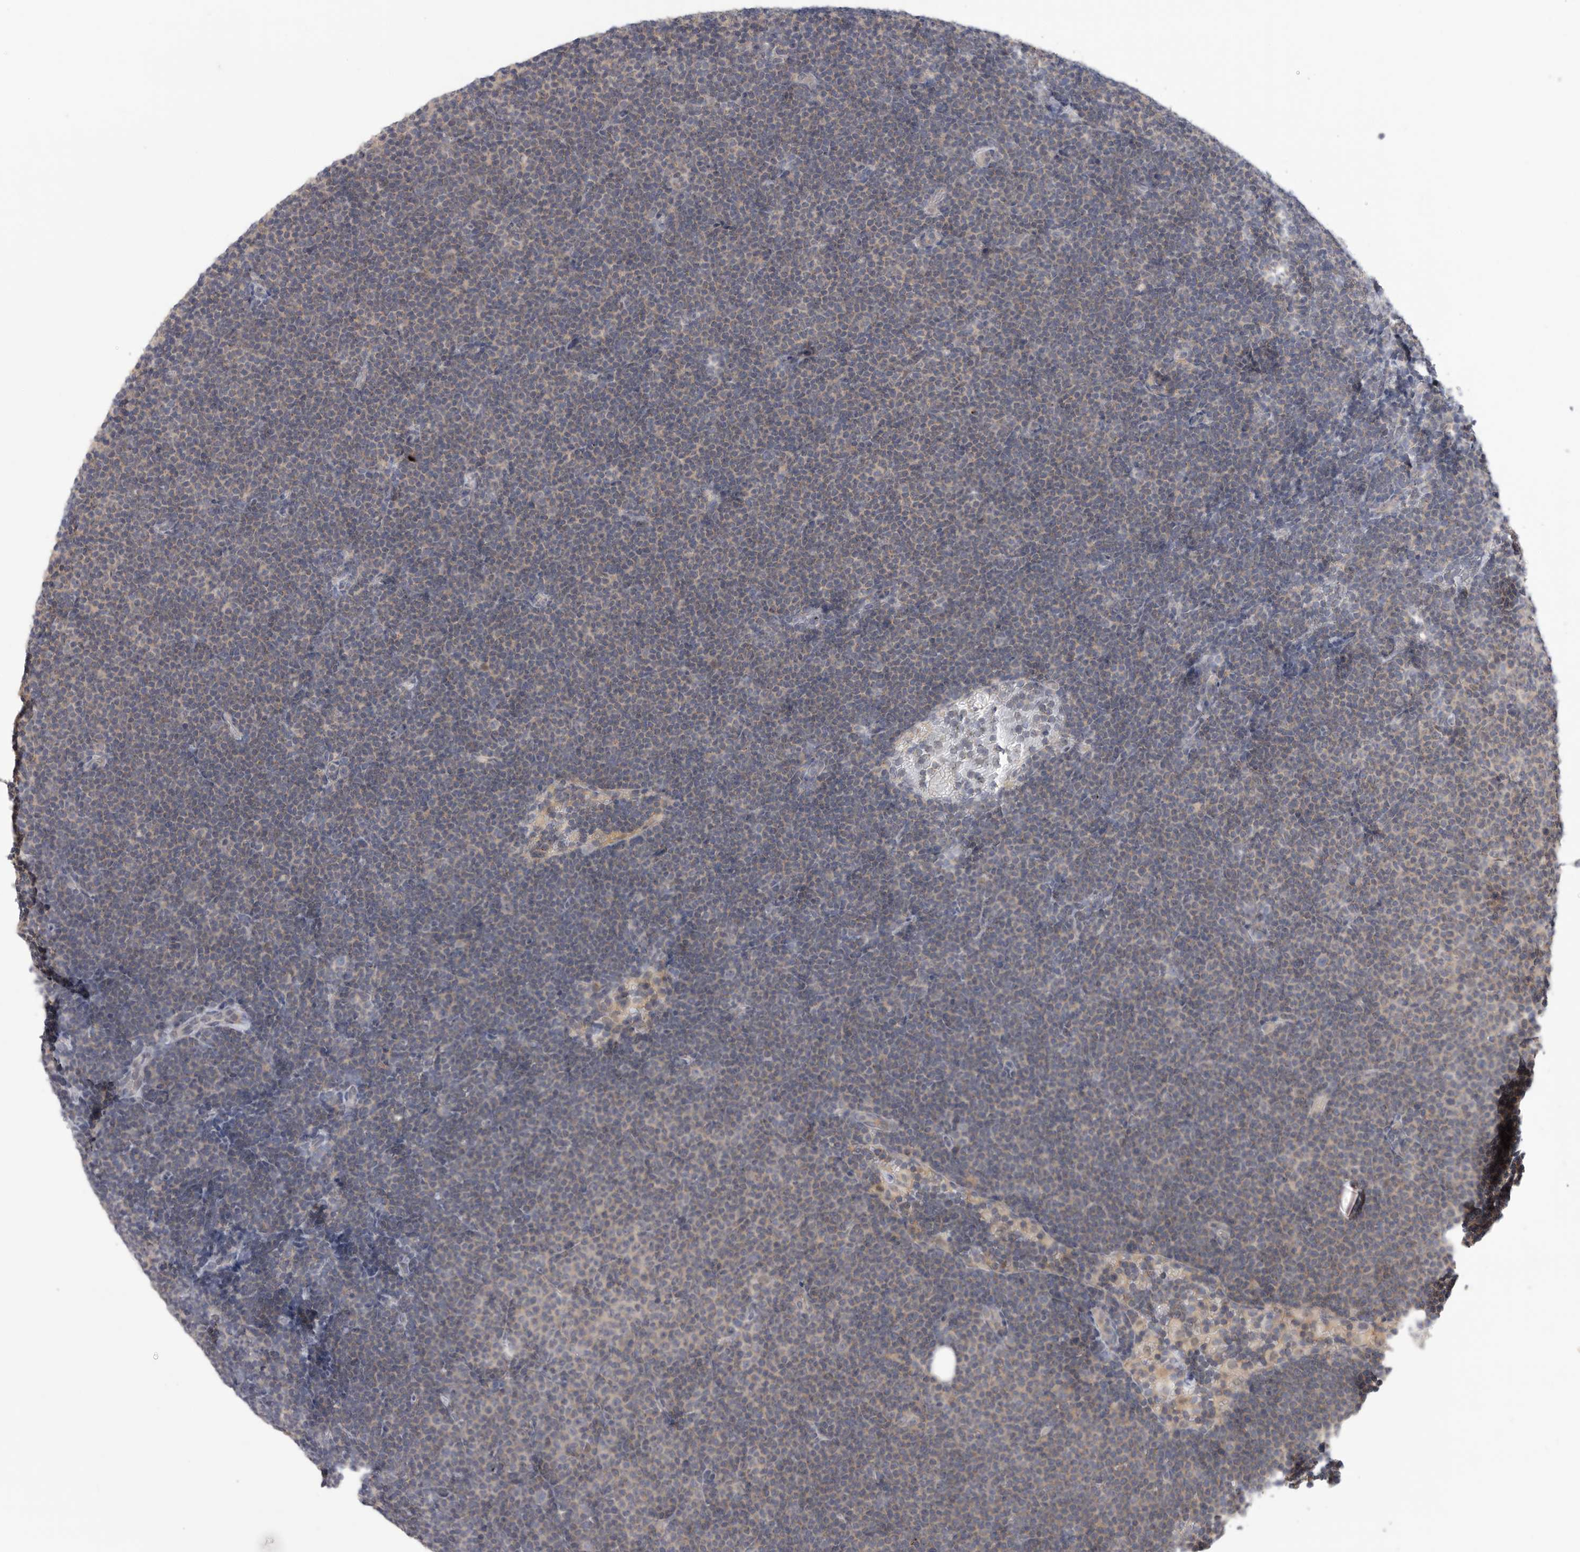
{"staining": {"intensity": "negative", "quantity": "none", "location": "none"}, "tissue": "lymphoma", "cell_type": "Tumor cells", "image_type": "cancer", "snomed": [{"axis": "morphology", "description": "Malignant lymphoma, non-Hodgkin's type, Low grade"}, {"axis": "topography", "description": "Lymph node"}], "caption": "Protein analysis of lymphoma displays no significant expression in tumor cells.", "gene": "KLK5", "patient": {"sex": "female", "age": 53}}